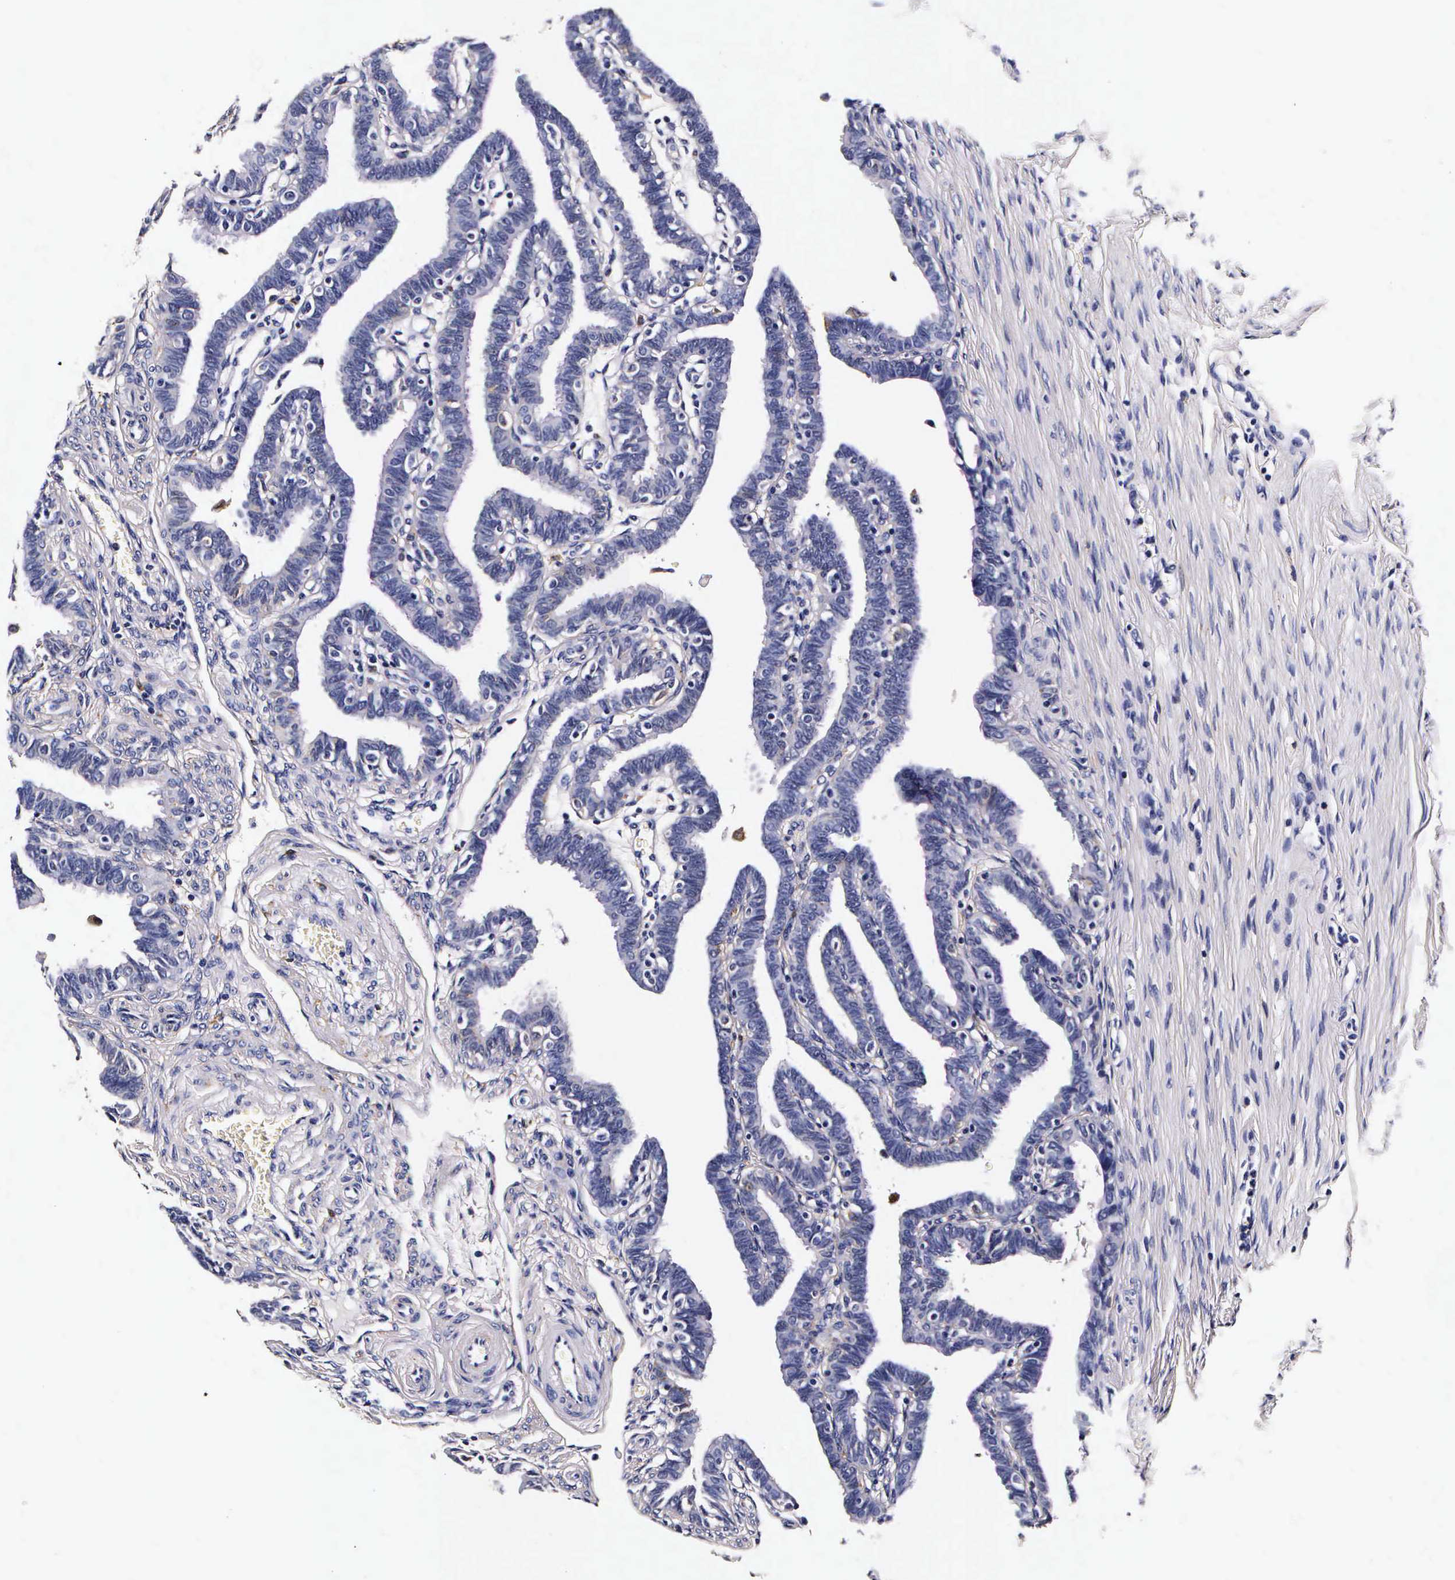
{"staining": {"intensity": "moderate", "quantity": "25%-75%", "location": "cytoplasmic/membranous"}, "tissue": "fallopian tube", "cell_type": "Glandular cells", "image_type": "normal", "snomed": [{"axis": "morphology", "description": "Normal tissue, NOS"}, {"axis": "topography", "description": "Fallopian tube"}], "caption": "Immunohistochemical staining of unremarkable human fallopian tube demonstrates 25%-75% levels of moderate cytoplasmic/membranous protein staining in approximately 25%-75% of glandular cells.", "gene": "CTSB", "patient": {"sex": "female", "age": 41}}